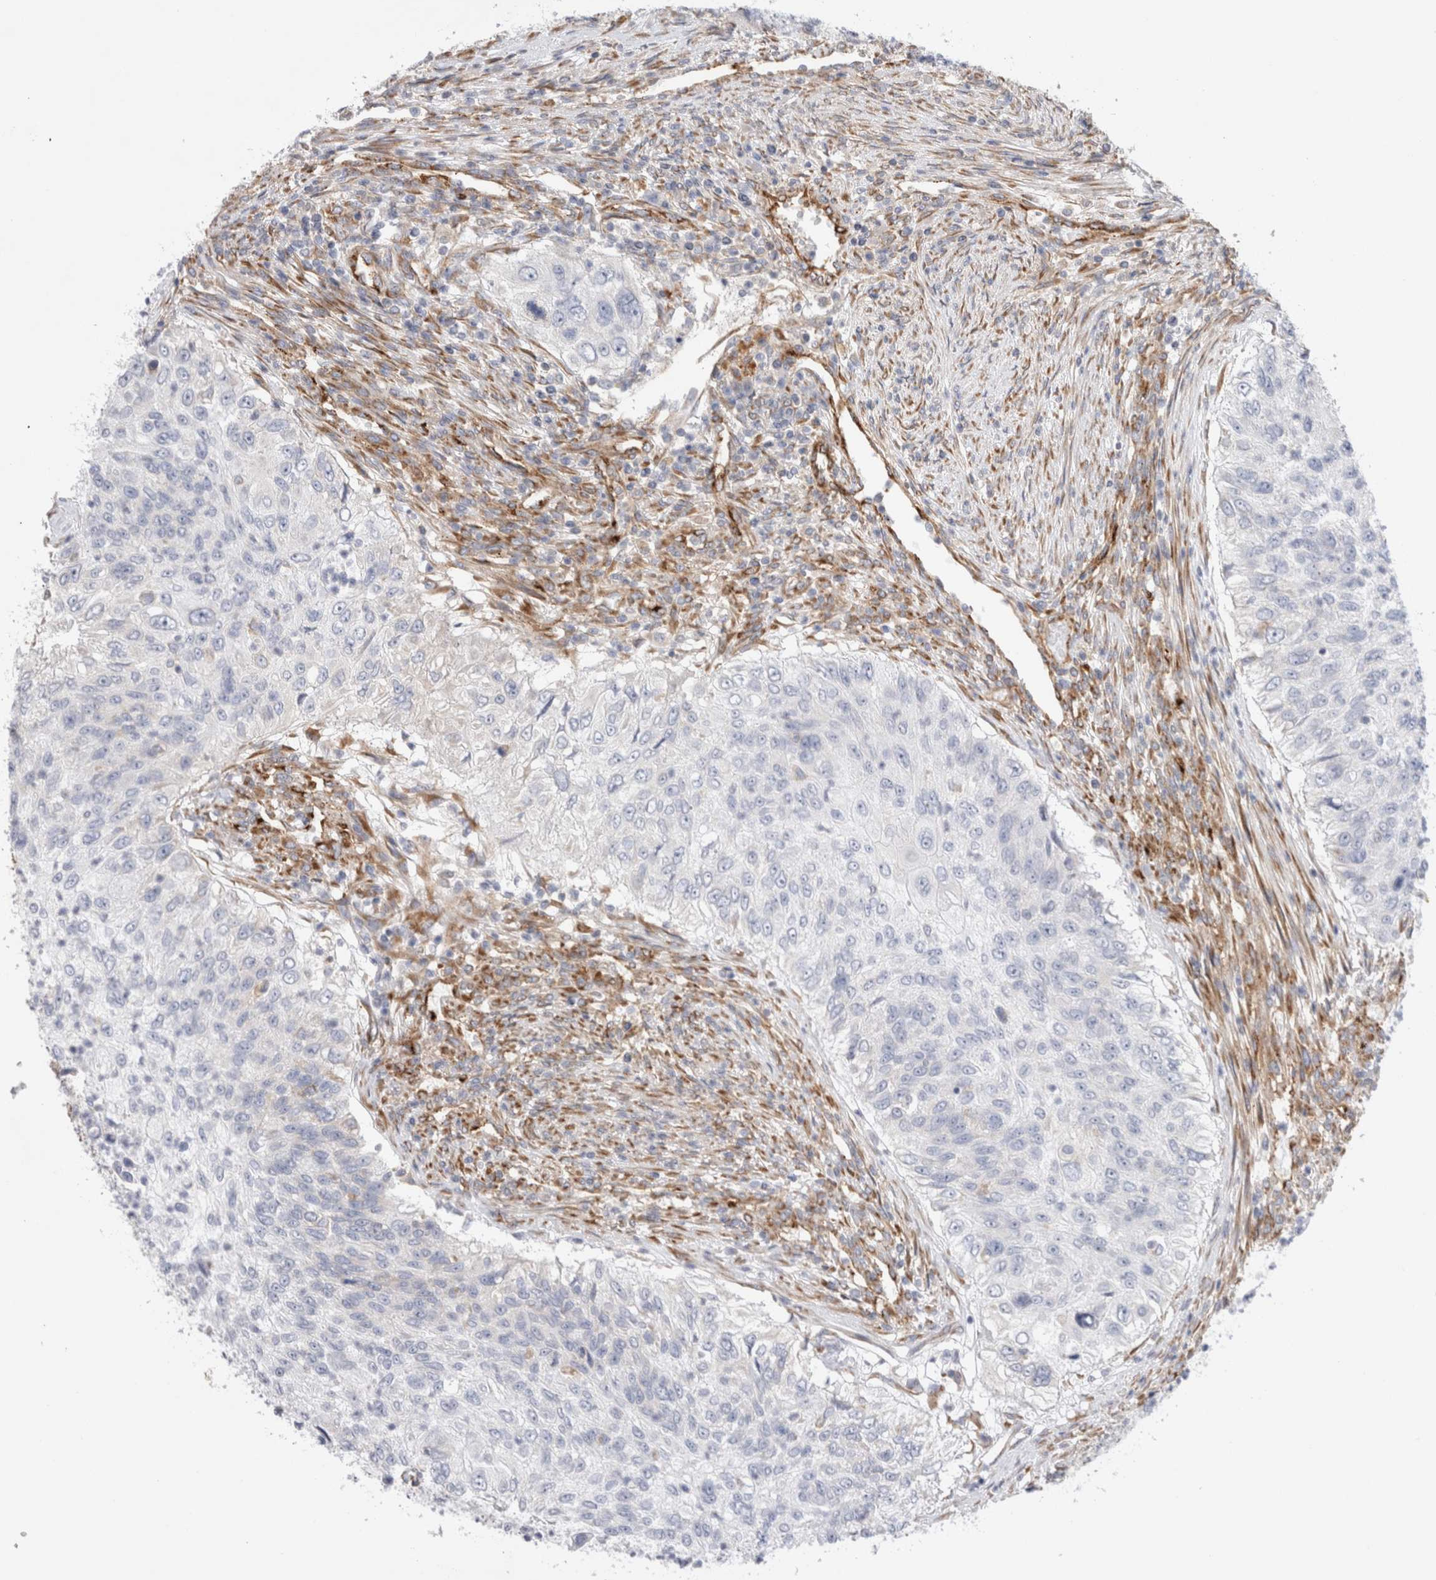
{"staining": {"intensity": "negative", "quantity": "none", "location": "none"}, "tissue": "urothelial cancer", "cell_type": "Tumor cells", "image_type": "cancer", "snomed": [{"axis": "morphology", "description": "Urothelial carcinoma, High grade"}, {"axis": "topography", "description": "Urinary bladder"}], "caption": "Human urothelial cancer stained for a protein using immunohistochemistry (IHC) displays no positivity in tumor cells.", "gene": "CNPY4", "patient": {"sex": "female", "age": 60}}